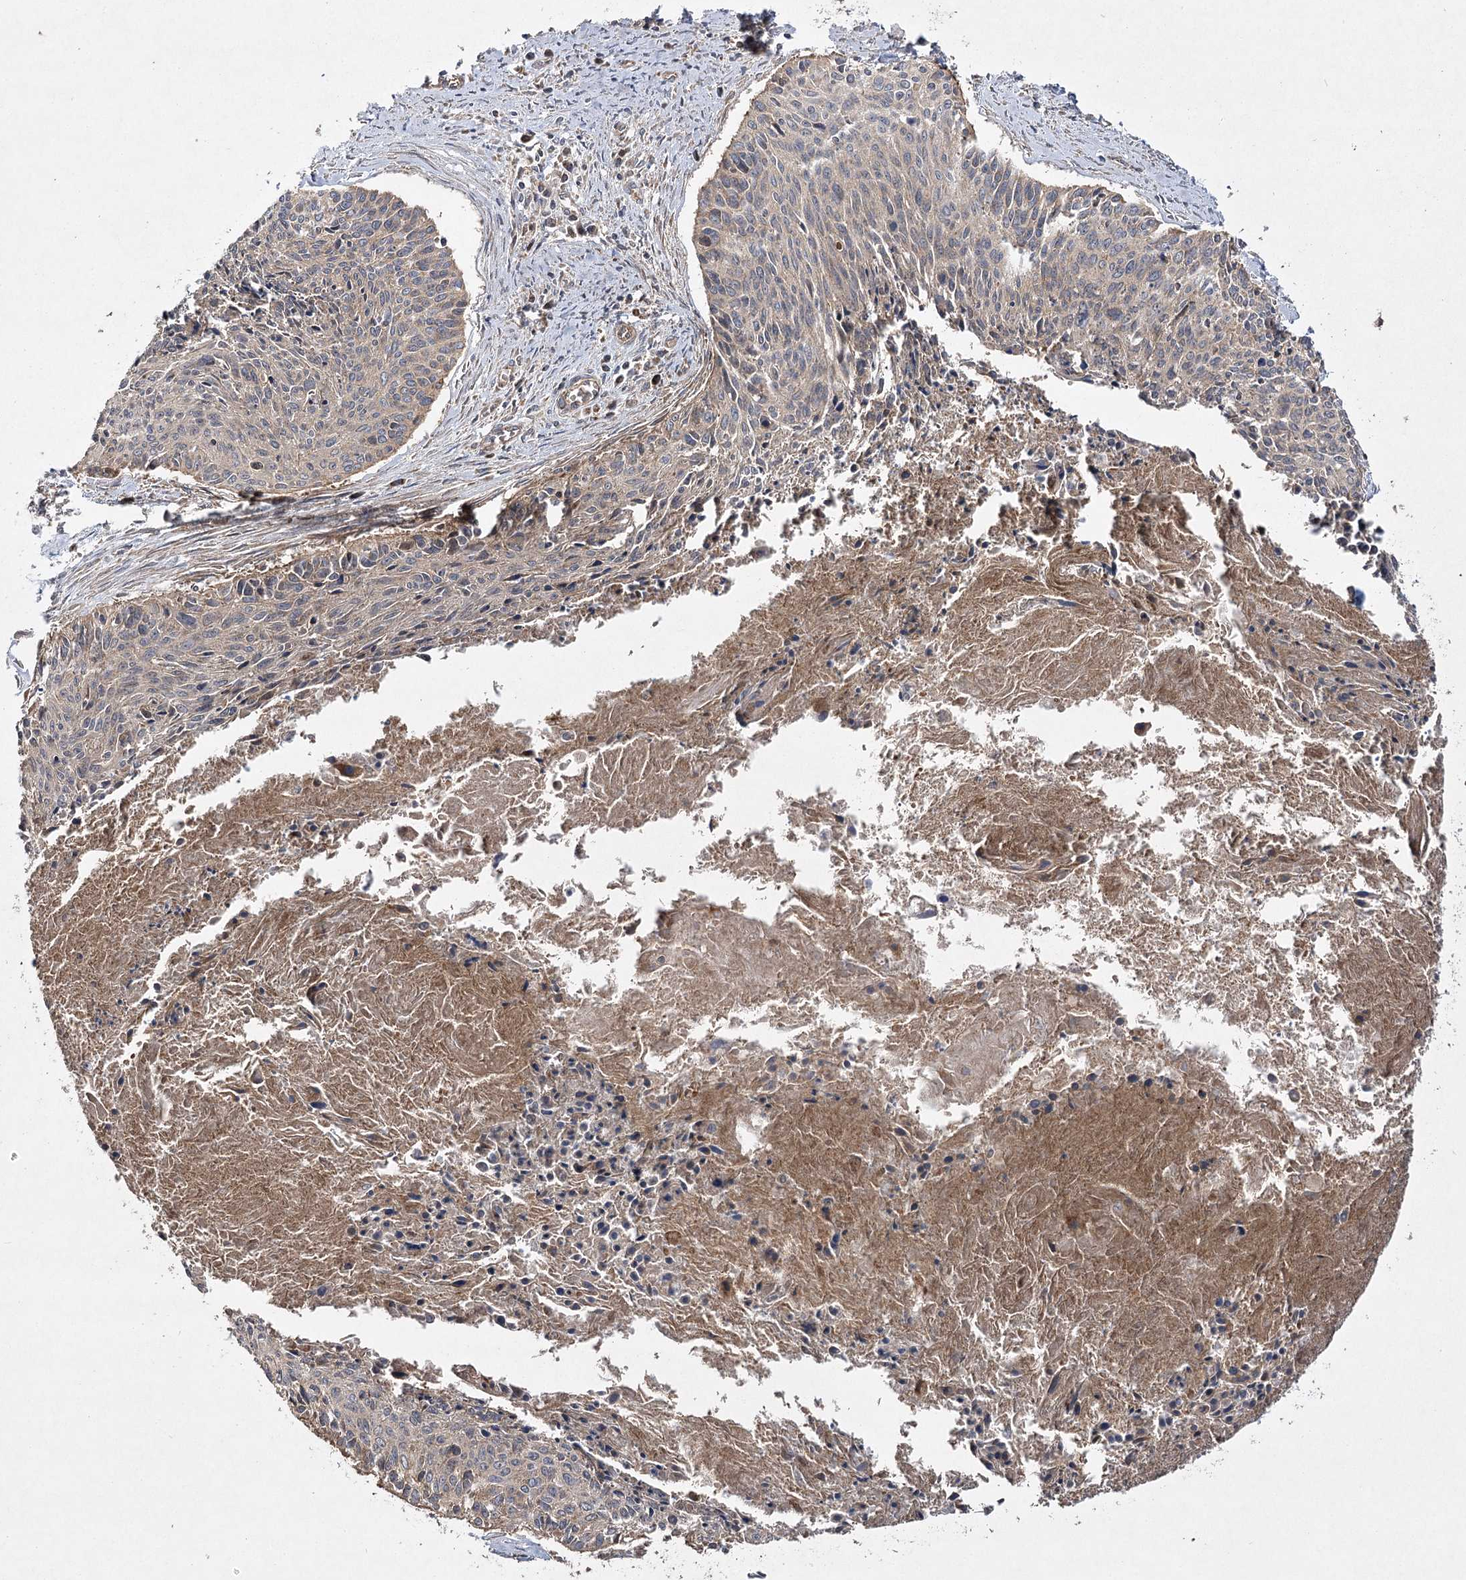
{"staining": {"intensity": "negative", "quantity": "none", "location": "none"}, "tissue": "cervical cancer", "cell_type": "Tumor cells", "image_type": "cancer", "snomed": [{"axis": "morphology", "description": "Squamous cell carcinoma, NOS"}, {"axis": "topography", "description": "Cervix"}], "caption": "Immunohistochemical staining of human squamous cell carcinoma (cervical) displays no significant positivity in tumor cells.", "gene": "DNAJC13", "patient": {"sex": "female", "age": 55}}